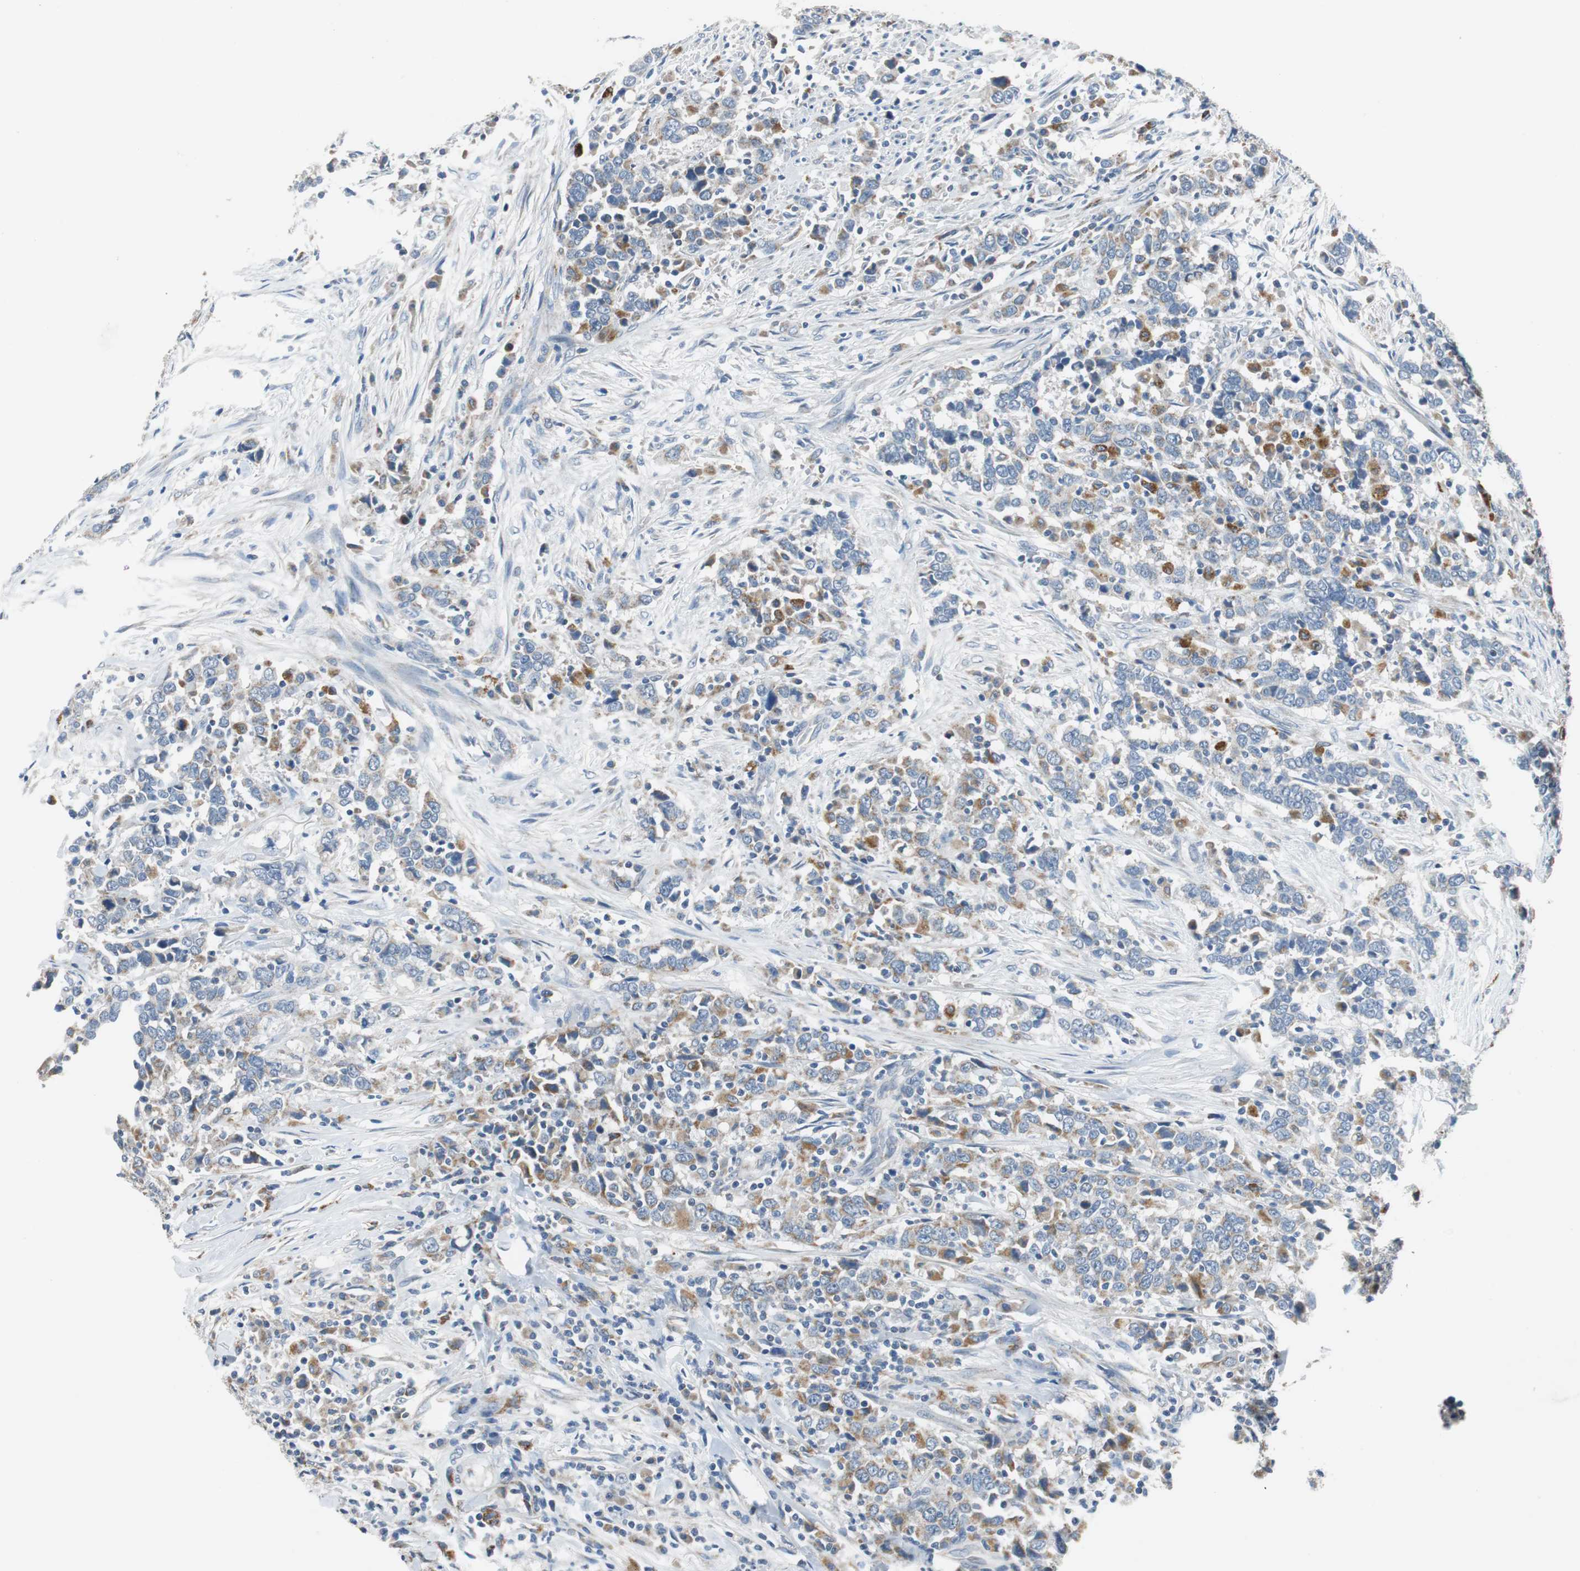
{"staining": {"intensity": "moderate", "quantity": "<25%", "location": "cytoplasmic/membranous"}, "tissue": "urothelial cancer", "cell_type": "Tumor cells", "image_type": "cancer", "snomed": [{"axis": "morphology", "description": "Urothelial carcinoma, High grade"}, {"axis": "topography", "description": "Urinary bladder"}], "caption": "This histopathology image exhibits IHC staining of human urothelial cancer, with low moderate cytoplasmic/membranous staining in about <25% of tumor cells.", "gene": "NLGN1", "patient": {"sex": "male", "age": 61}}